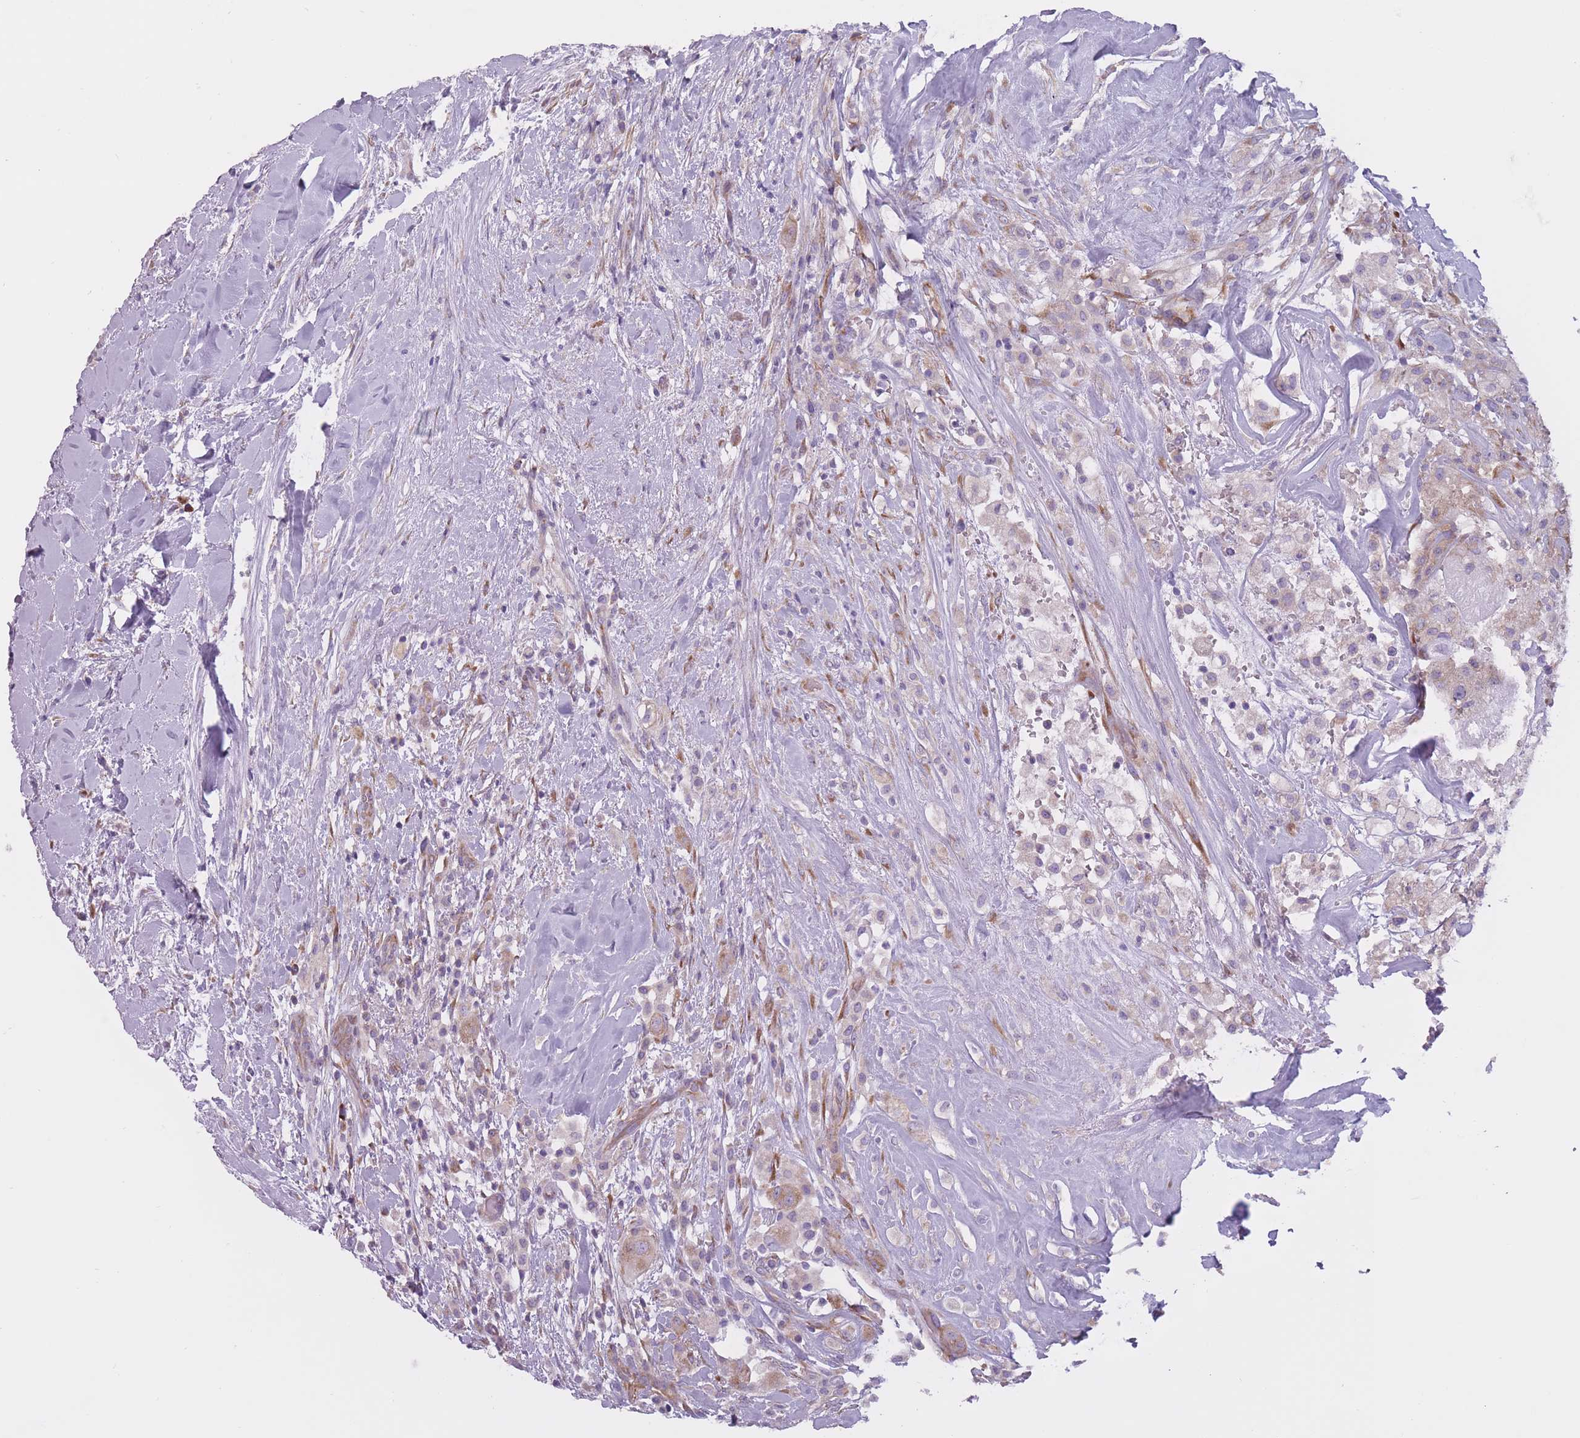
{"staining": {"intensity": "weak", "quantity": "25%-75%", "location": "cytoplasmic/membranous"}, "tissue": "thyroid cancer", "cell_type": "Tumor cells", "image_type": "cancer", "snomed": [{"axis": "morphology", "description": "Normal tissue, NOS"}, {"axis": "morphology", "description": "Papillary adenocarcinoma, NOS"}, {"axis": "topography", "description": "Thyroid gland"}], "caption": "Tumor cells reveal weak cytoplasmic/membranous expression in approximately 25%-75% of cells in thyroid cancer.", "gene": "RPL18", "patient": {"sex": "female", "age": 59}}